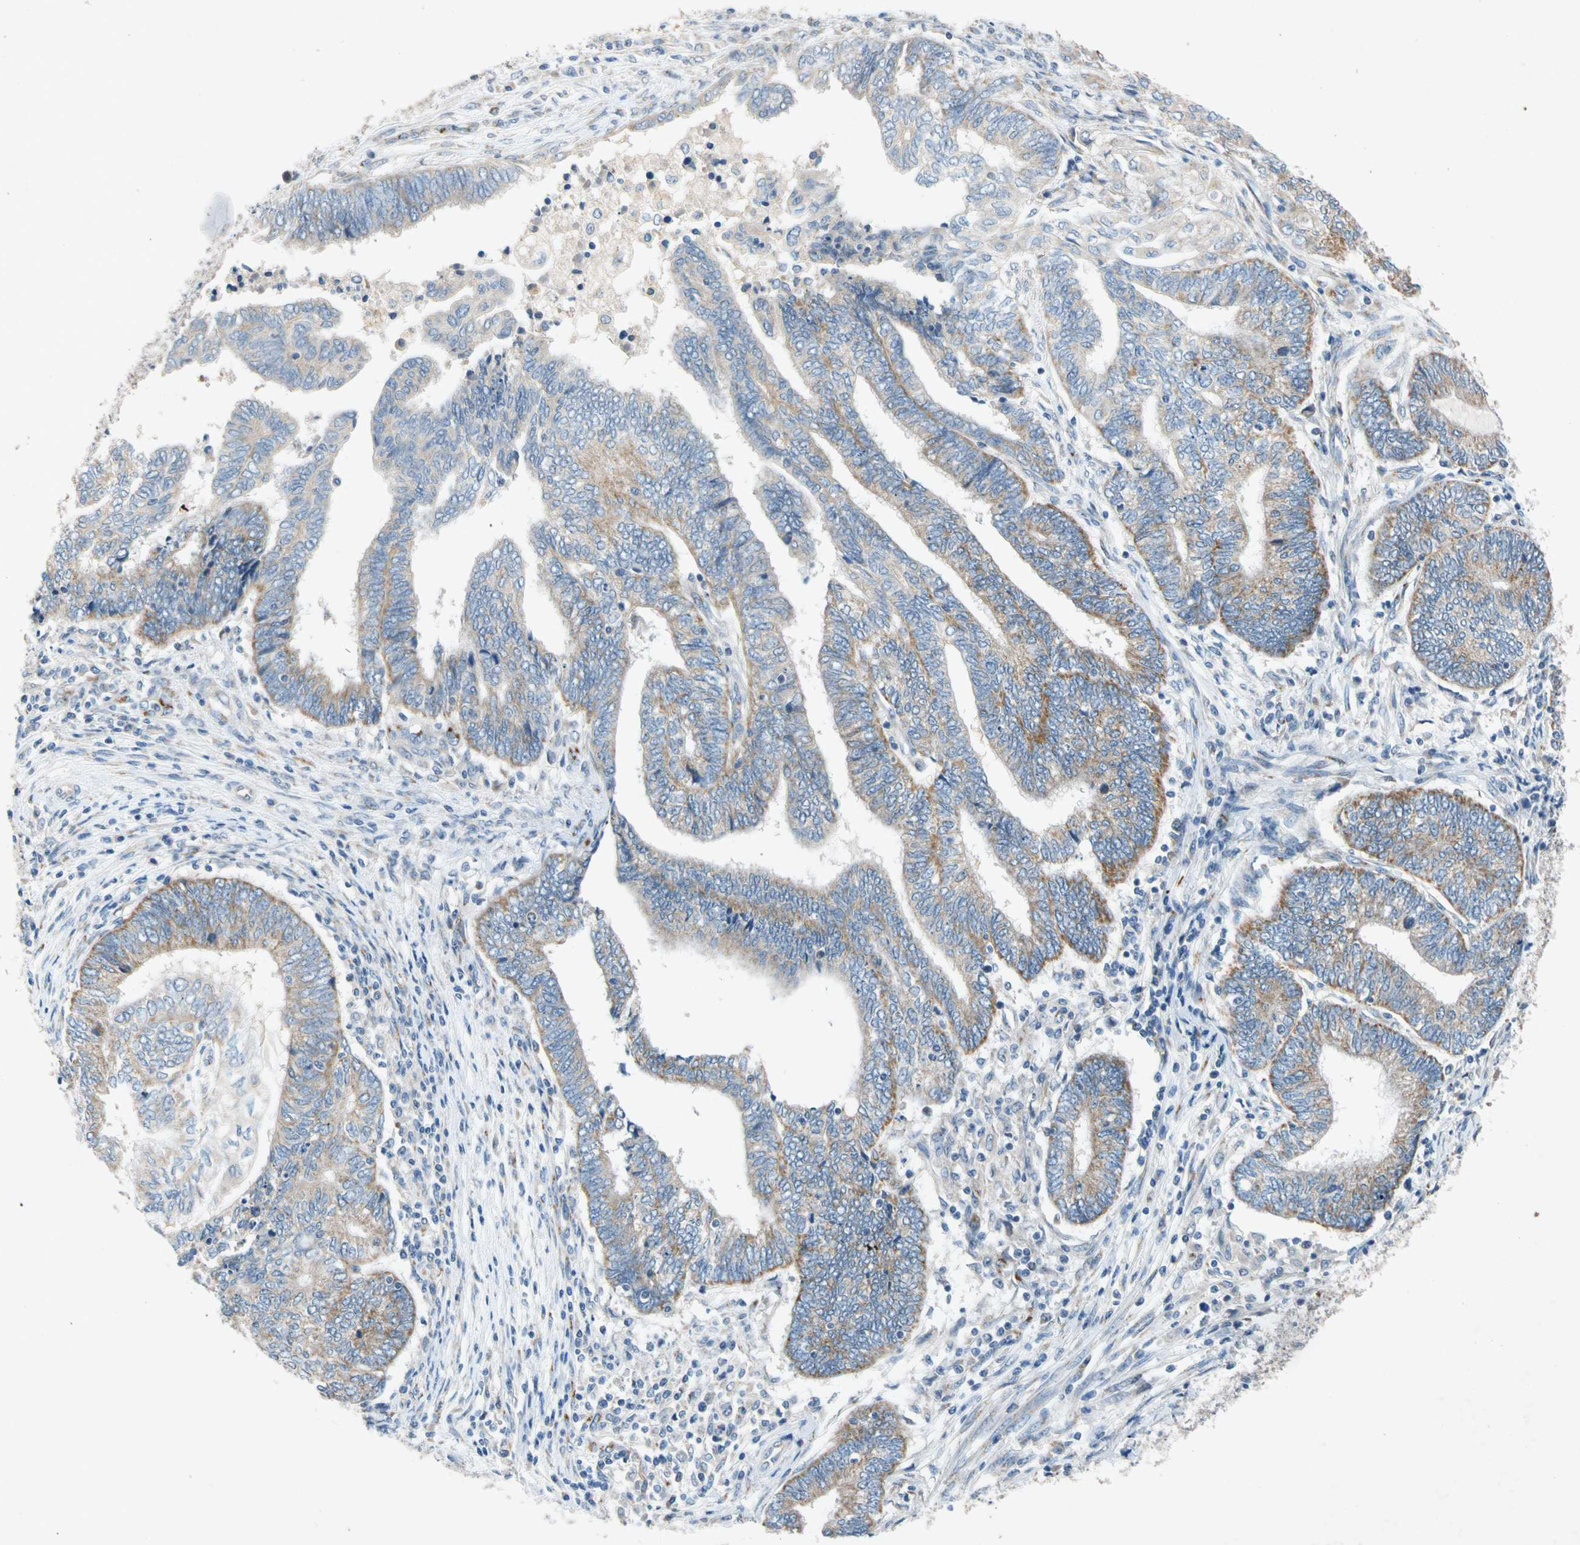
{"staining": {"intensity": "moderate", "quantity": ">75%", "location": "cytoplasmic/membranous"}, "tissue": "endometrial cancer", "cell_type": "Tumor cells", "image_type": "cancer", "snomed": [{"axis": "morphology", "description": "Adenocarcinoma, NOS"}, {"axis": "topography", "description": "Uterus"}, {"axis": "topography", "description": "Endometrium"}], "caption": "Immunohistochemistry (IHC) (DAB (3,3'-diaminobenzidine)) staining of adenocarcinoma (endometrial) exhibits moderate cytoplasmic/membranous protein staining in about >75% of tumor cells.", "gene": "GASK1B", "patient": {"sex": "female", "age": 70}}